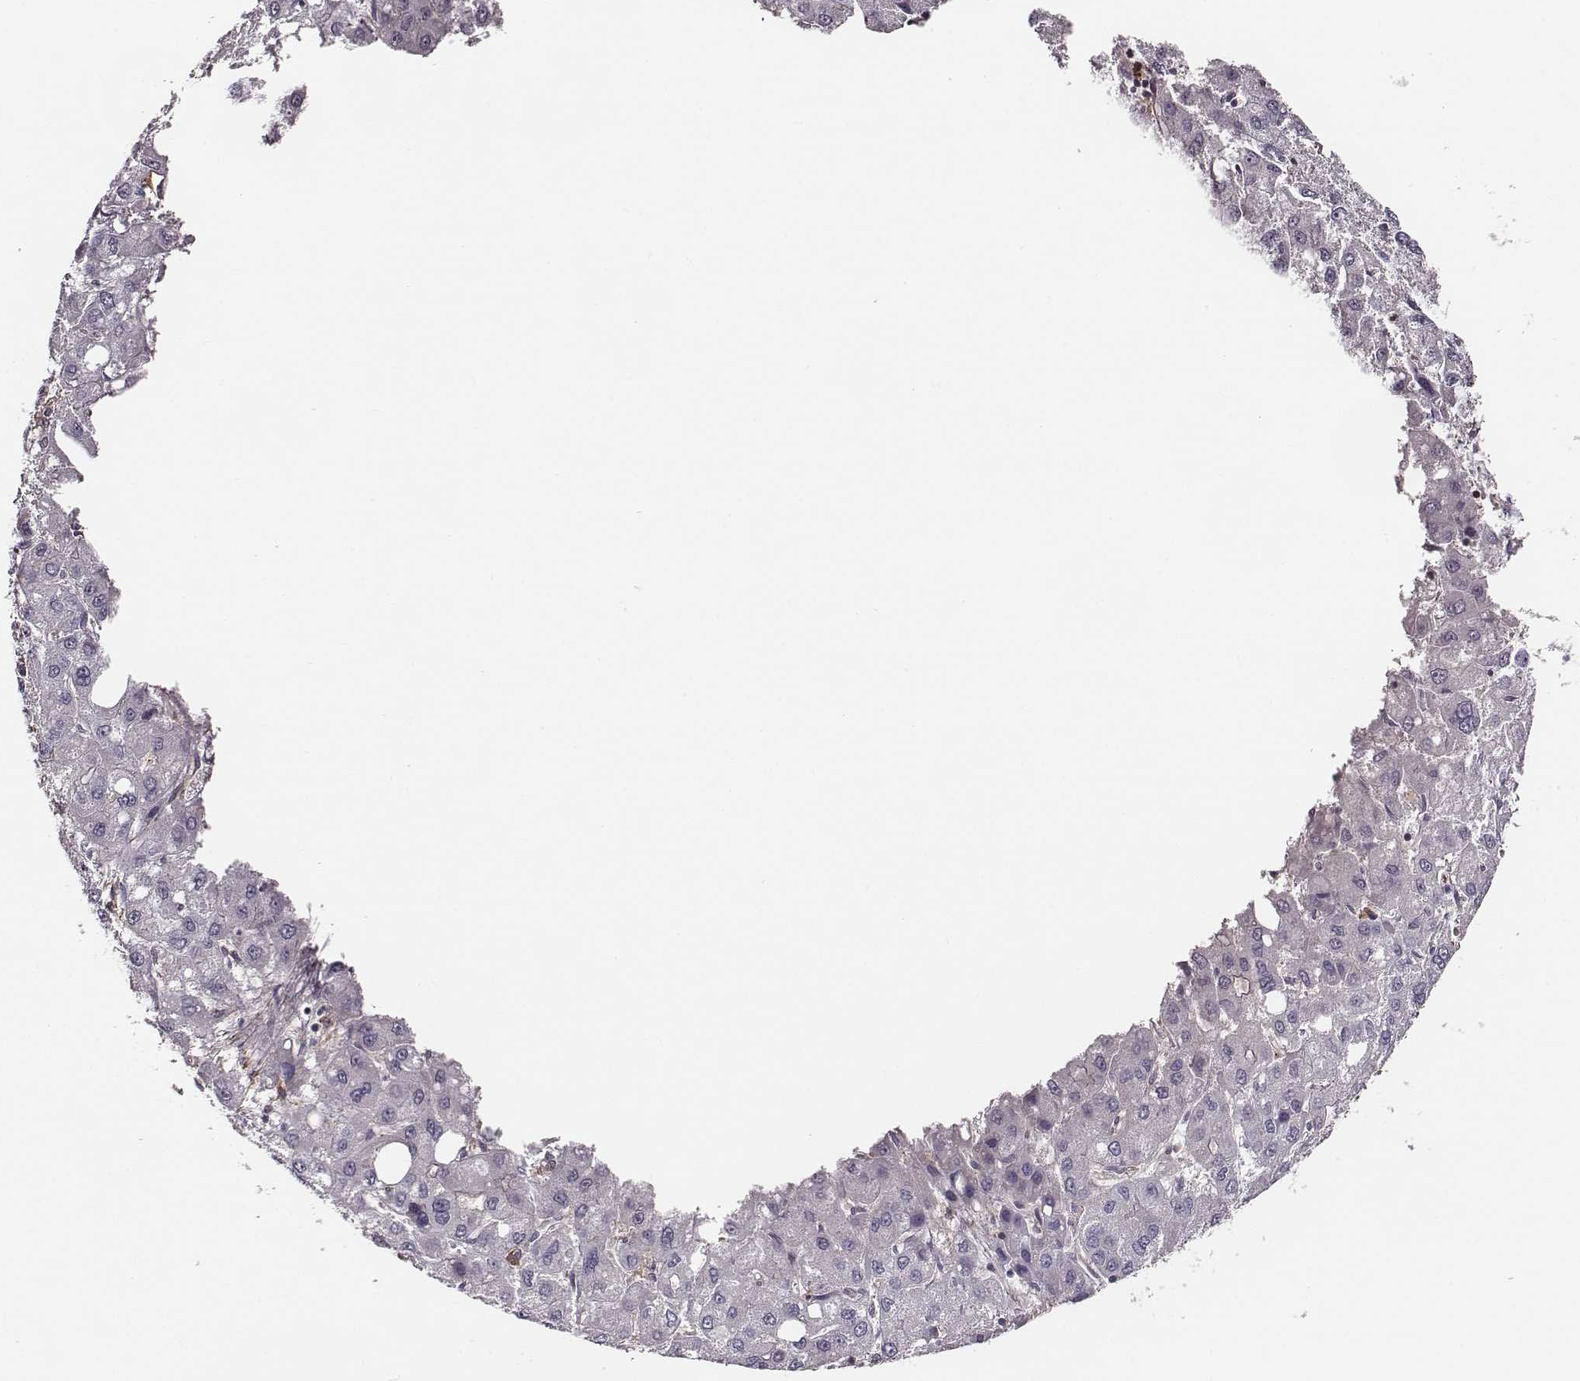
{"staining": {"intensity": "negative", "quantity": "none", "location": "none"}, "tissue": "liver cancer", "cell_type": "Tumor cells", "image_type": "cancer", "snomed": [{"axis": "morphology", "description": "Carcinoma, Hepatocellular, NOS"}, {"axis": "topography", "description": "Liver"}], "caption": "An immunohistochemistry micrograph of hepatocellular carcinoma (liver) is shown. There is no staining in tumor cells of hepatocellular carcinoma (liver).", "gene": "ZYX", "patient": {"sex": "male", "age": 73}}